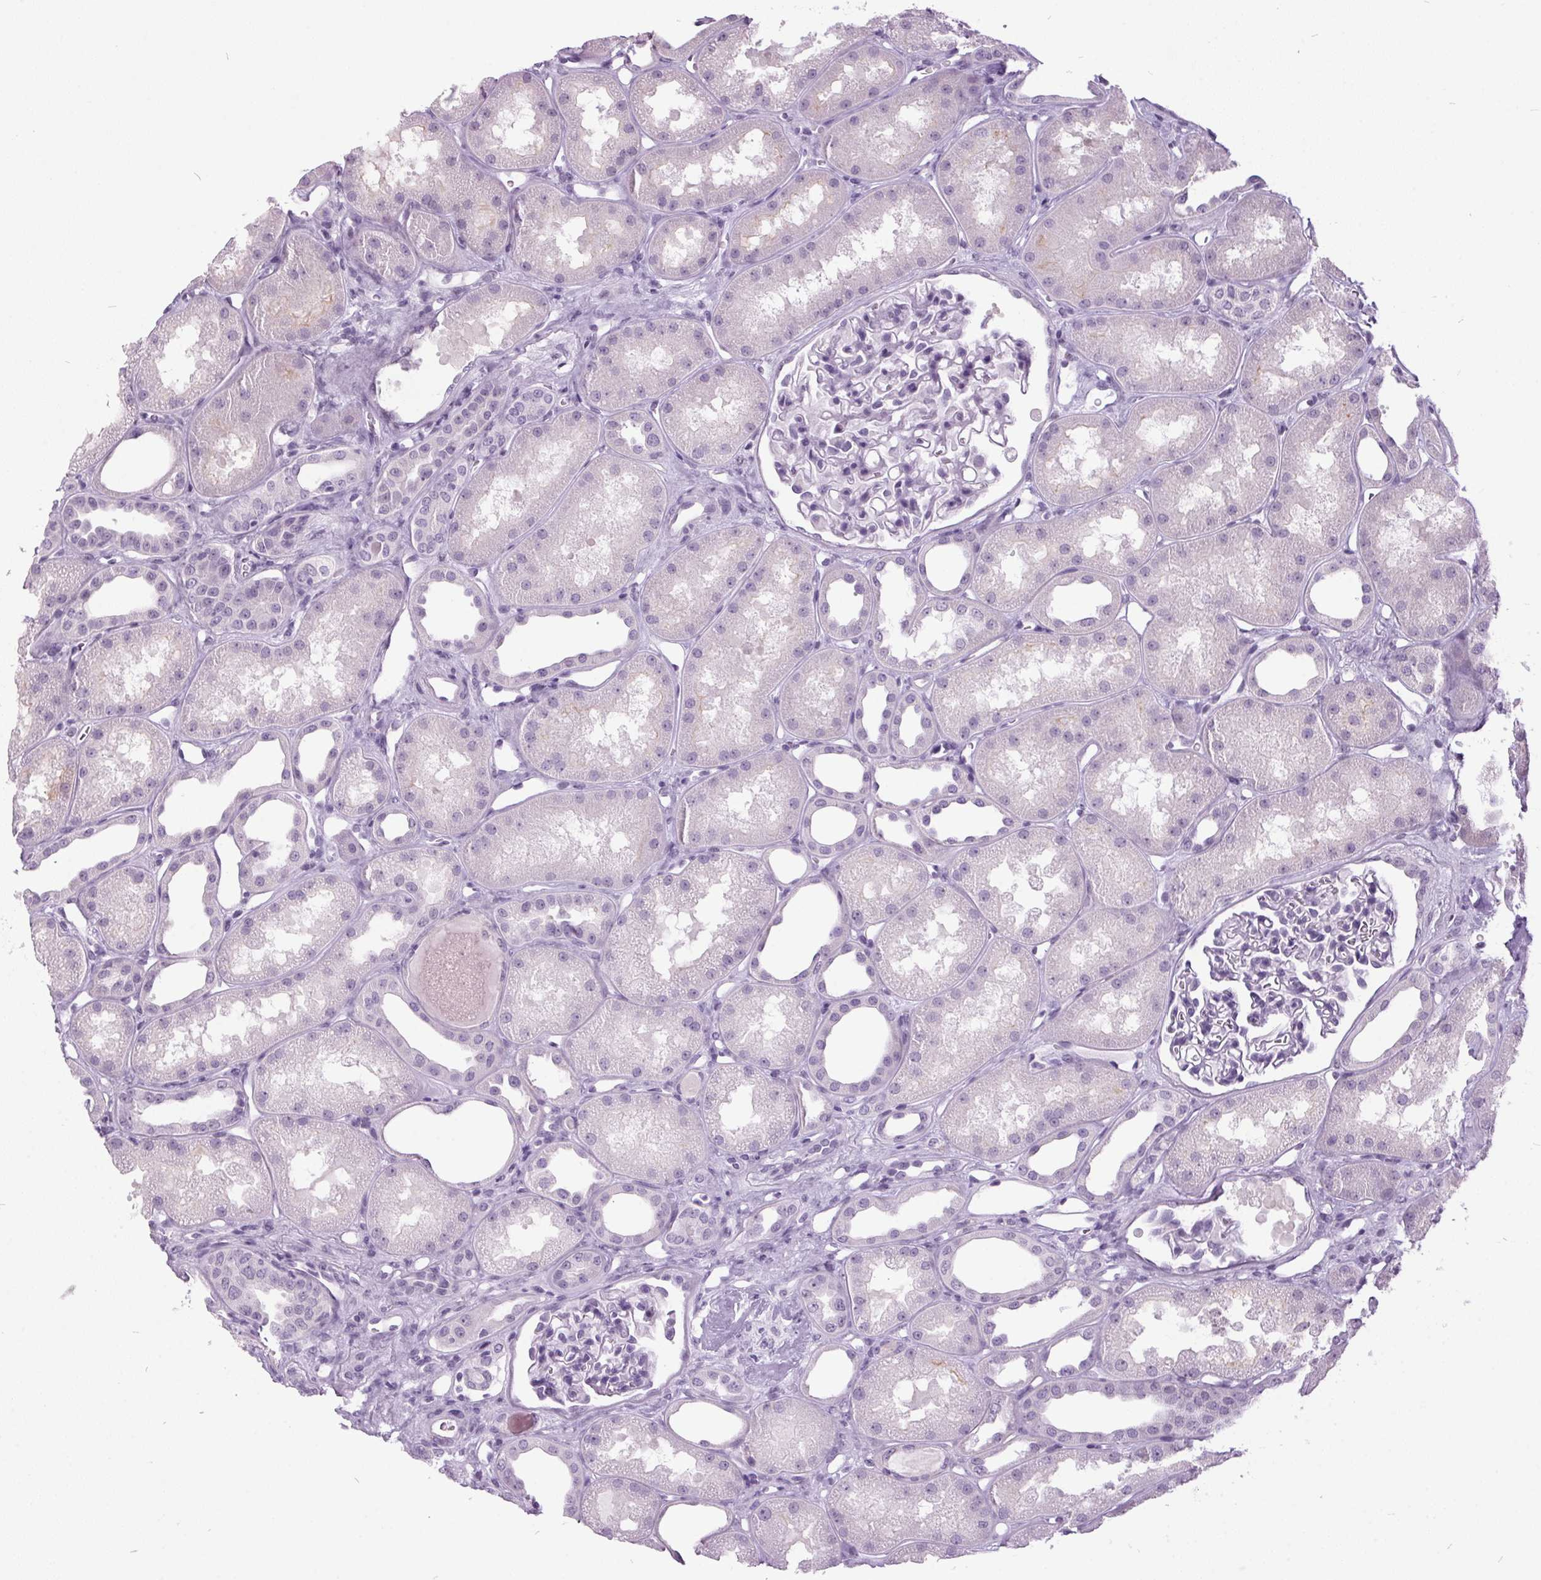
{"staining": {"intensity": "negative", "quantity": "none", "location": "none"}, "tissue": "kidney", "cell_type": "Cells in glomeruli", "image_type": "normal", "snomed": [{"axis": "morphology", "description": "Normal tissue, NOS"}, {"axis": "topography", "description": "Kidney"}], "caption": "Immunohistochemistry micrograph of normal human kidney stained for a protein (brown), which exhibits no expression in cells in glomeruli.", "gene": "ODAD2", "patient": {"sex": "male", "age": 61}}